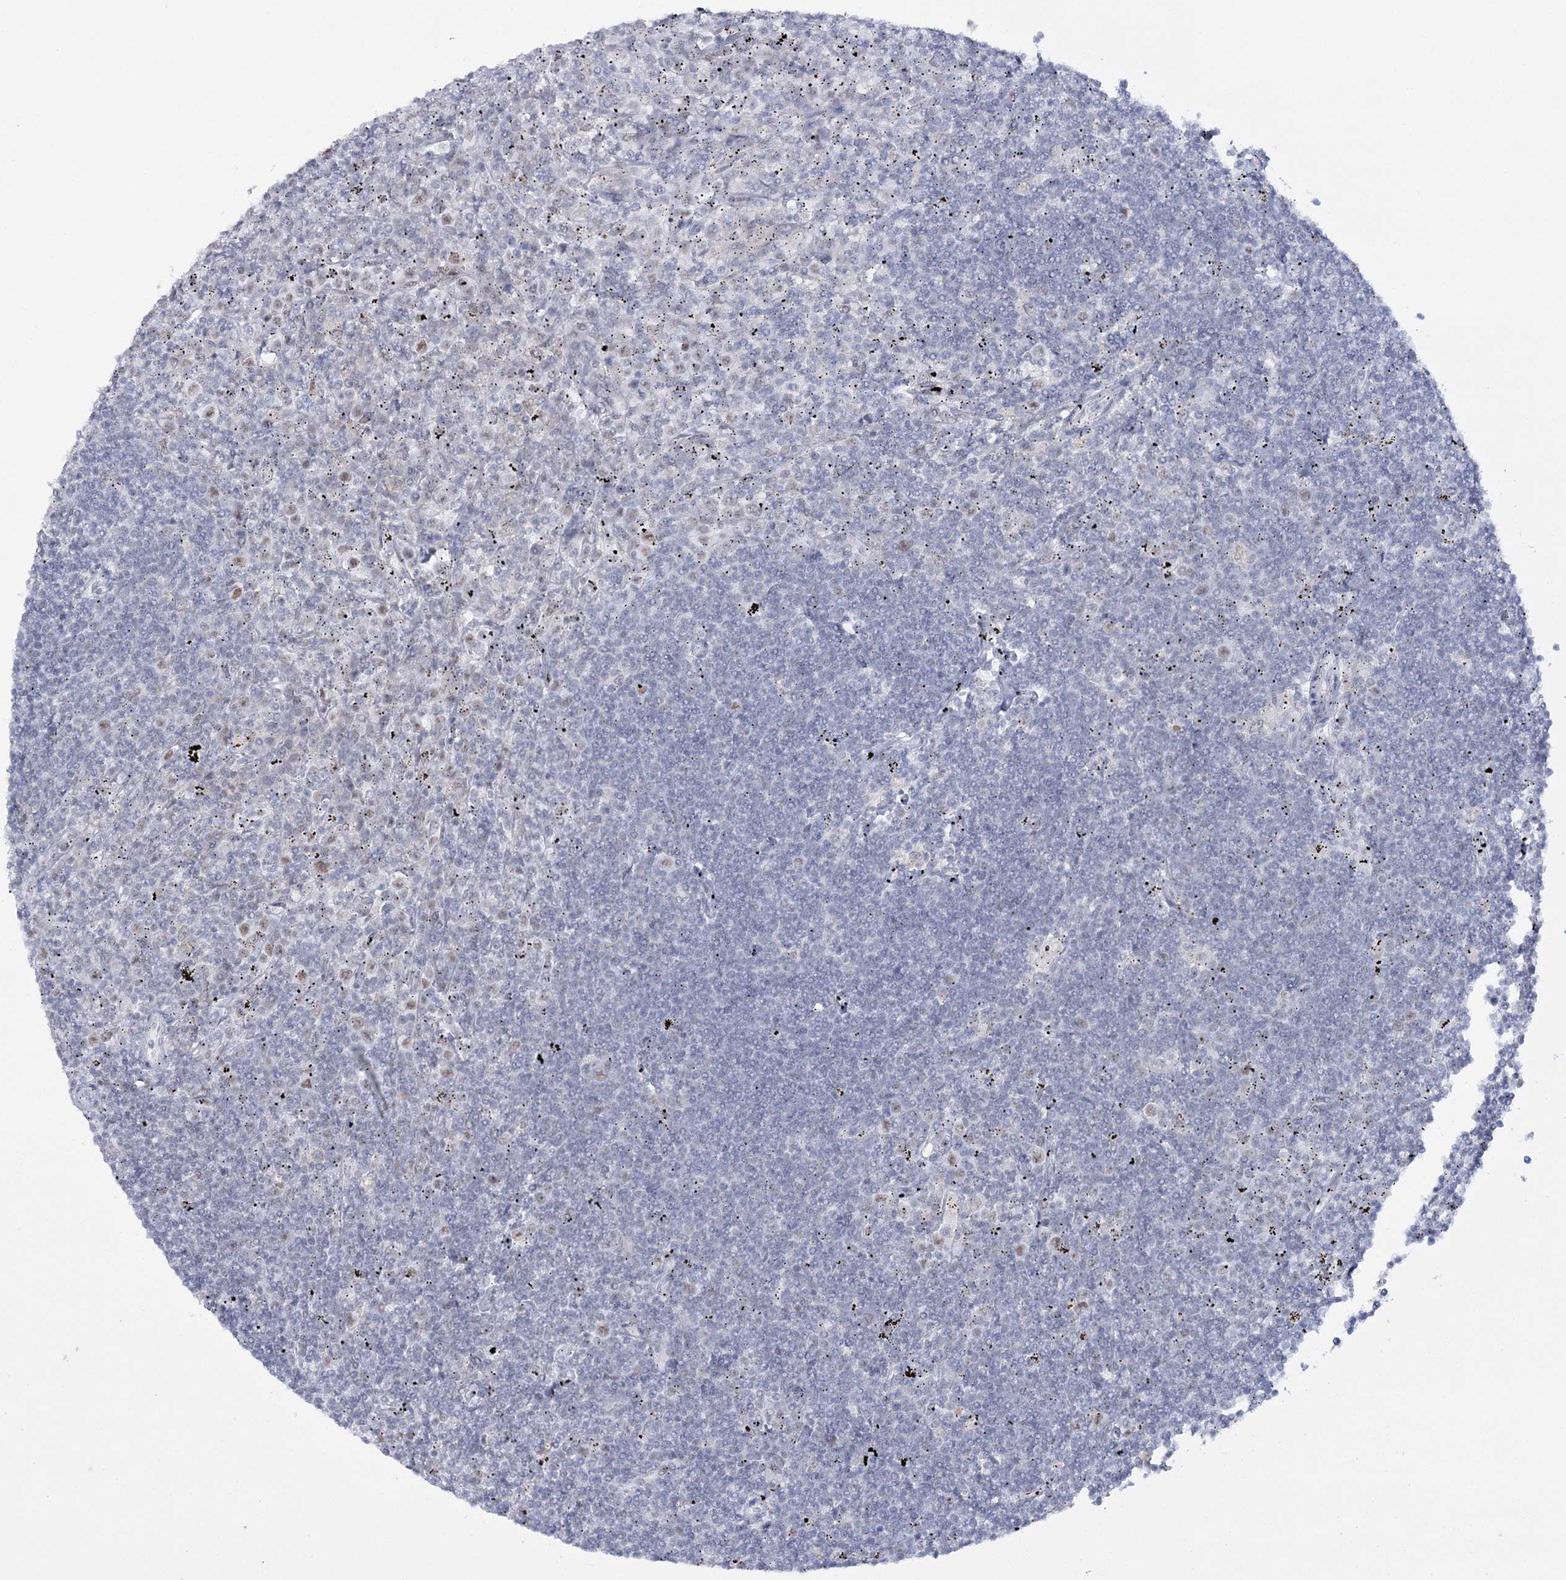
{"staining": {"intensity": "negative", "quantity": "none", "location": "none"}, "tissue": "lymphoma", "cell_type": "Tumor cells", "image_type": "cancer", "snomed": [{"axis": "morphology", "description": "Malignant lymphoma, non-Hodgkin's type, Low grade"}, {"axis": "topography", "description": "Spleen"}], "caption": "The photomicrograph demonstrates no staining of tumor cells in malignant lymphoma, non-Hodgkin's type (low-grade).", "gene": "ZC3H8", "patient": {"sex": "male", "age": 76}}